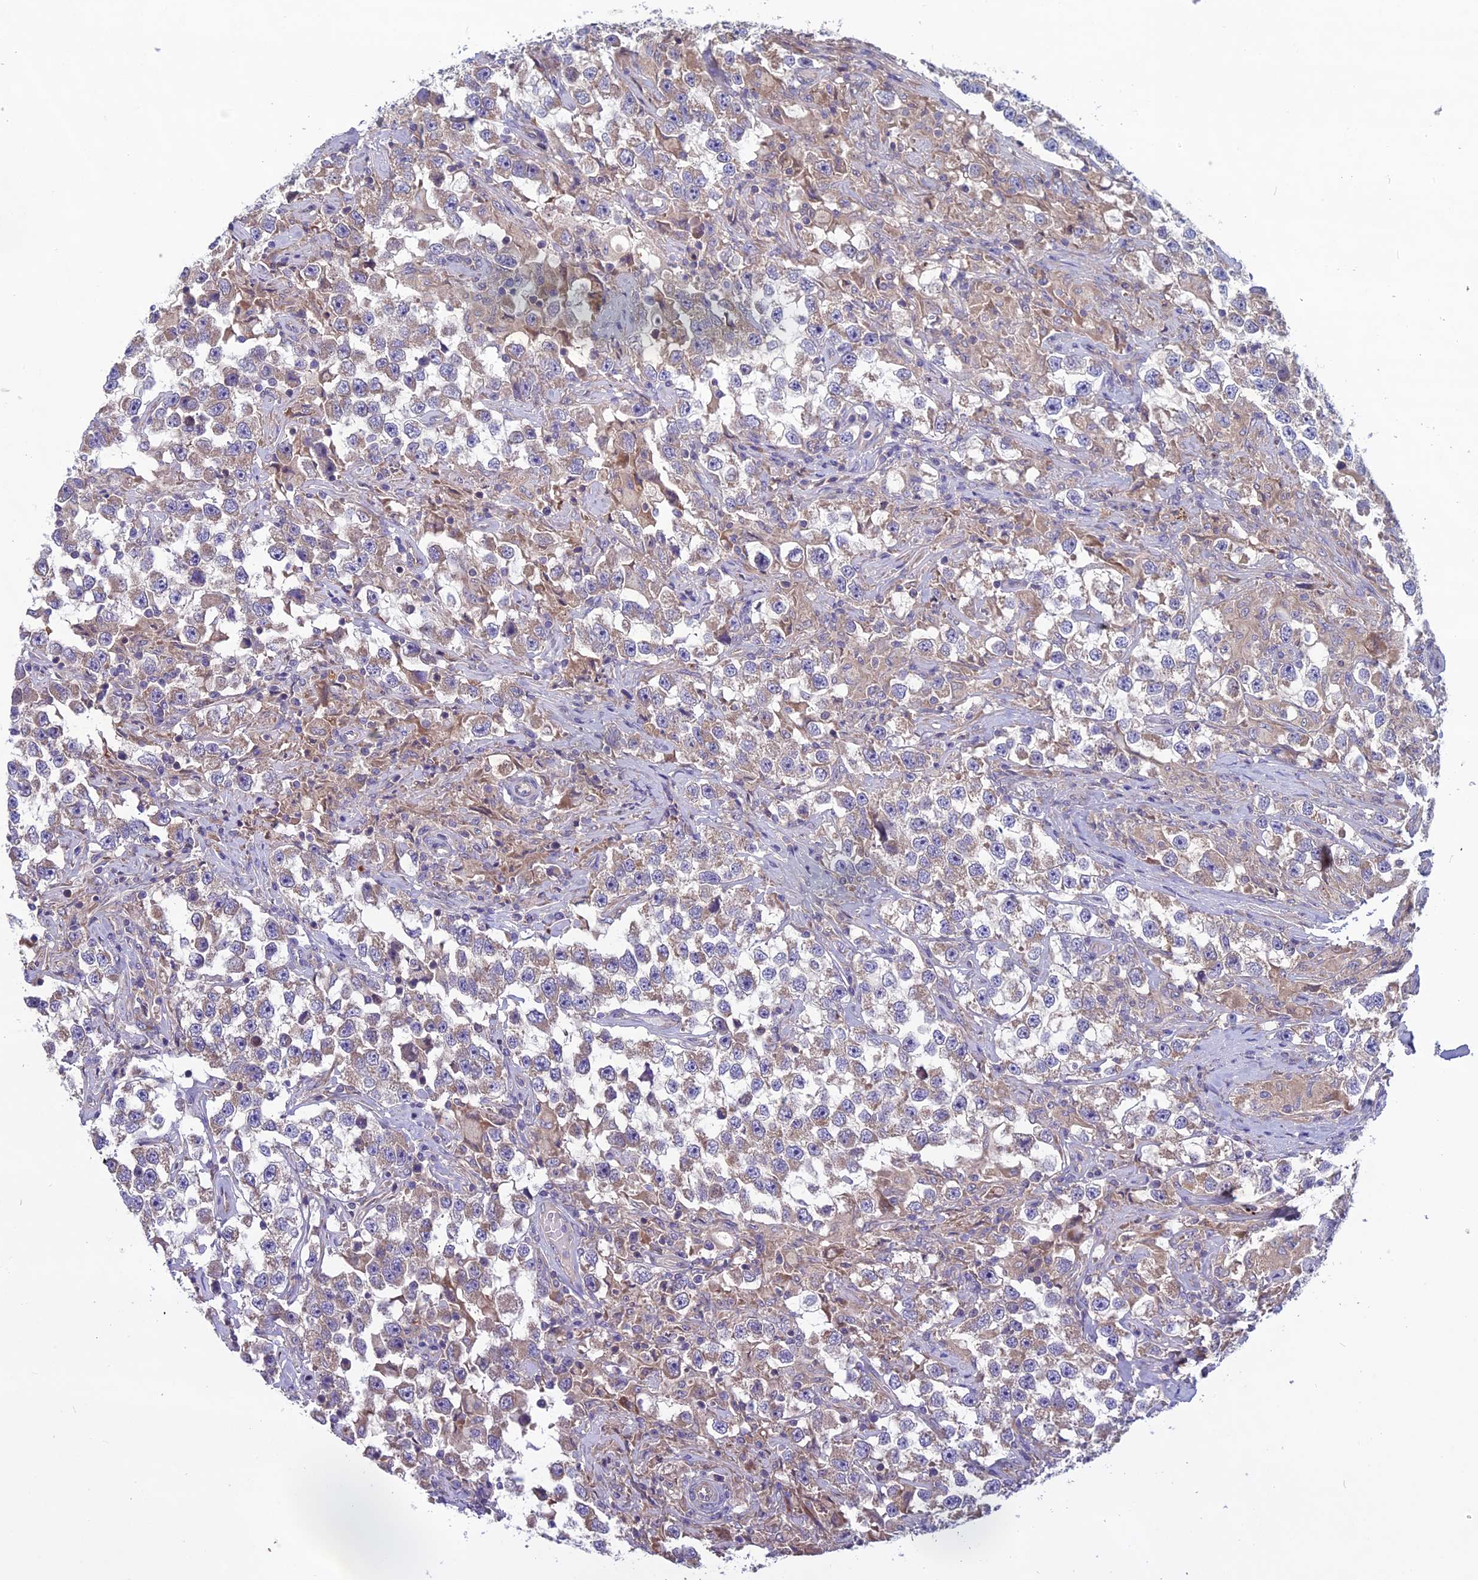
{"staining": {"intensity": "weak", "quantity": "25%-75%", "location": "cytoplasmic/membranous"}, "tissue": "testis cancer", "cell_type": "Tumor cells", "image_type": "cancer", "snomed": [{"axis": "morphology", "description": "Seminoma, NOS"}, {"axis": "topography", "description": "Testis"}], "caption": "Immunohistochemistry (IHC) photomicrograph of testis cancer stained for a protein (brown), which exhibits low levels of weak cytoplasmic/membranous staining in approximately 25%-75% of tumor cells.", "gene": "DCTN5", "patient": {"sex": "male", "age": 46}}